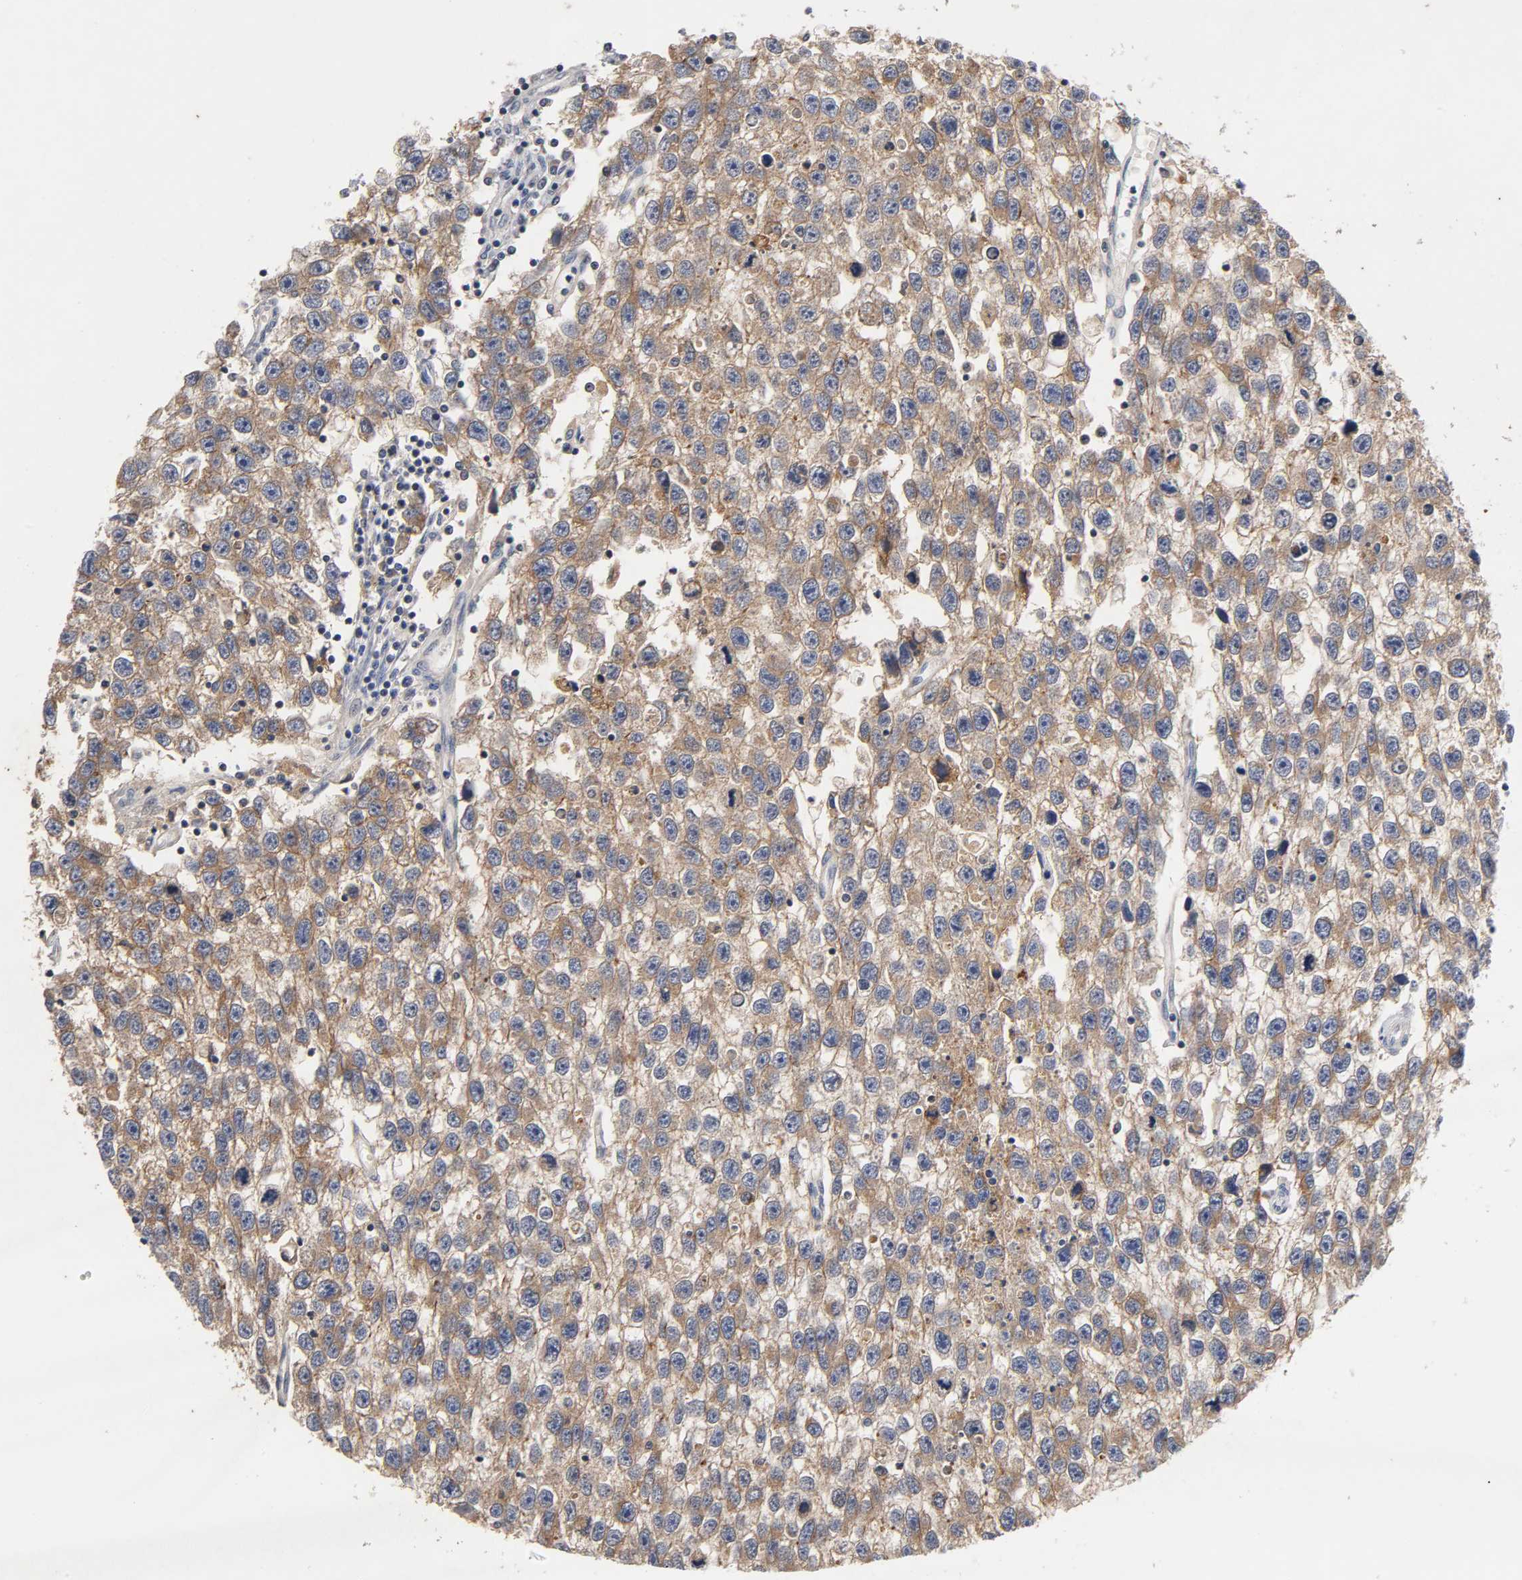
{"staining": {"intensity": "moderate", "quantity": ">75%", "location": "cytoplasmic/membranous"}, "tissue": "testis cancer", "cell_type": "Tumor cells", "image_type": "cancer", "snomed": [{"axis": "morphology", "description": "Seminoma, NOS"}, {"axis": "topography", "description": "Testis"}], "caption": "Brown immunohistochemical staining in human testis seminoma displays moderate cytoplasmic/membranous positivity in approximately >75% of tumor cells.", "gene": "CXADR", "patient": {"sex": "male", "age": 33}}